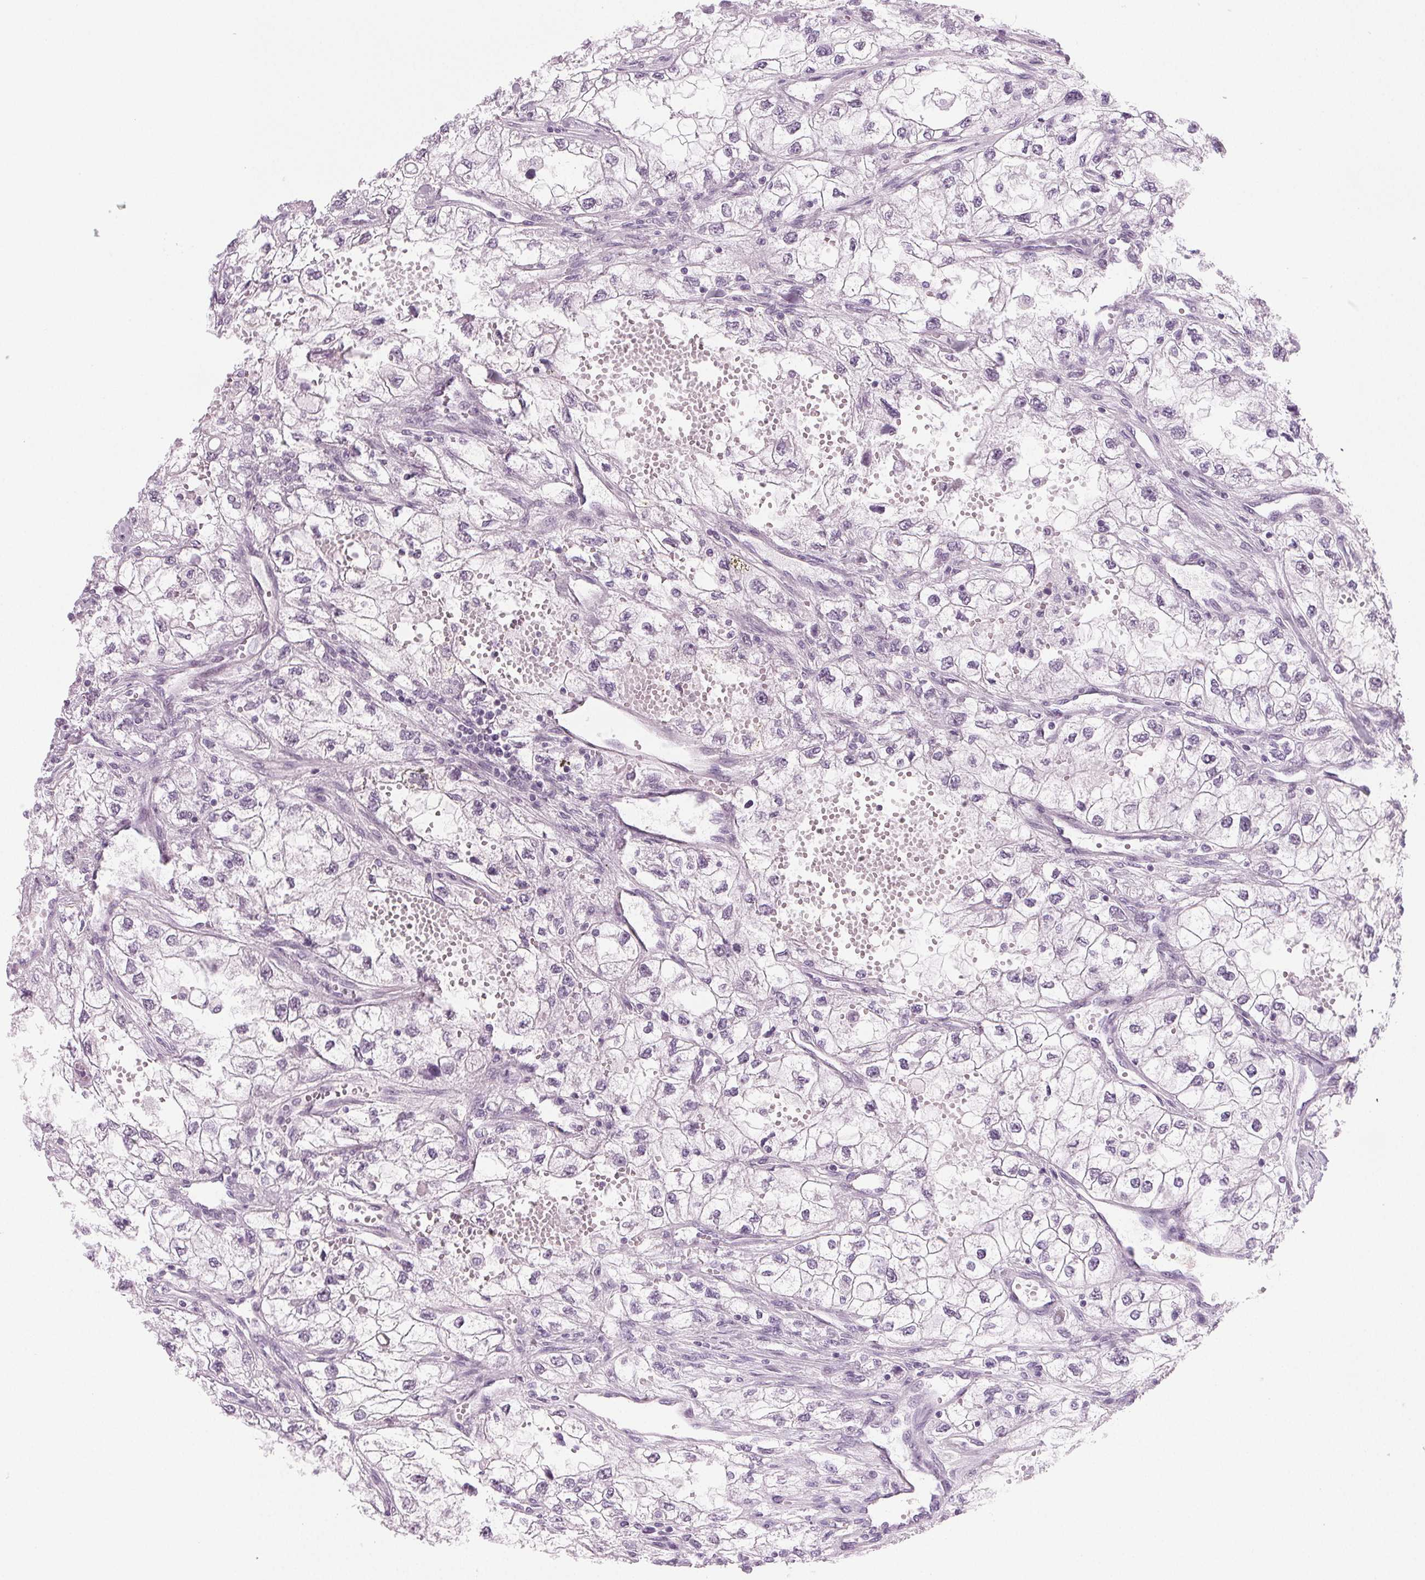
{"staining": {"intensity": "negative", "quantity": "none", "location": "none"}, "tissue": "renal cancer", "cell_type": "Tumor cells", "image_type": "cancer", "snomed": [{"axis": "morphology", "description": "Adenocarcinoma, NOS"}, {"axis": "topography", "description": "Kidney"}], "caption": "There is no significant positivity in tumor cells of renal cancer.", "gene": "IGF2BP1", "patient": {"sex": "male", "age": 59}}